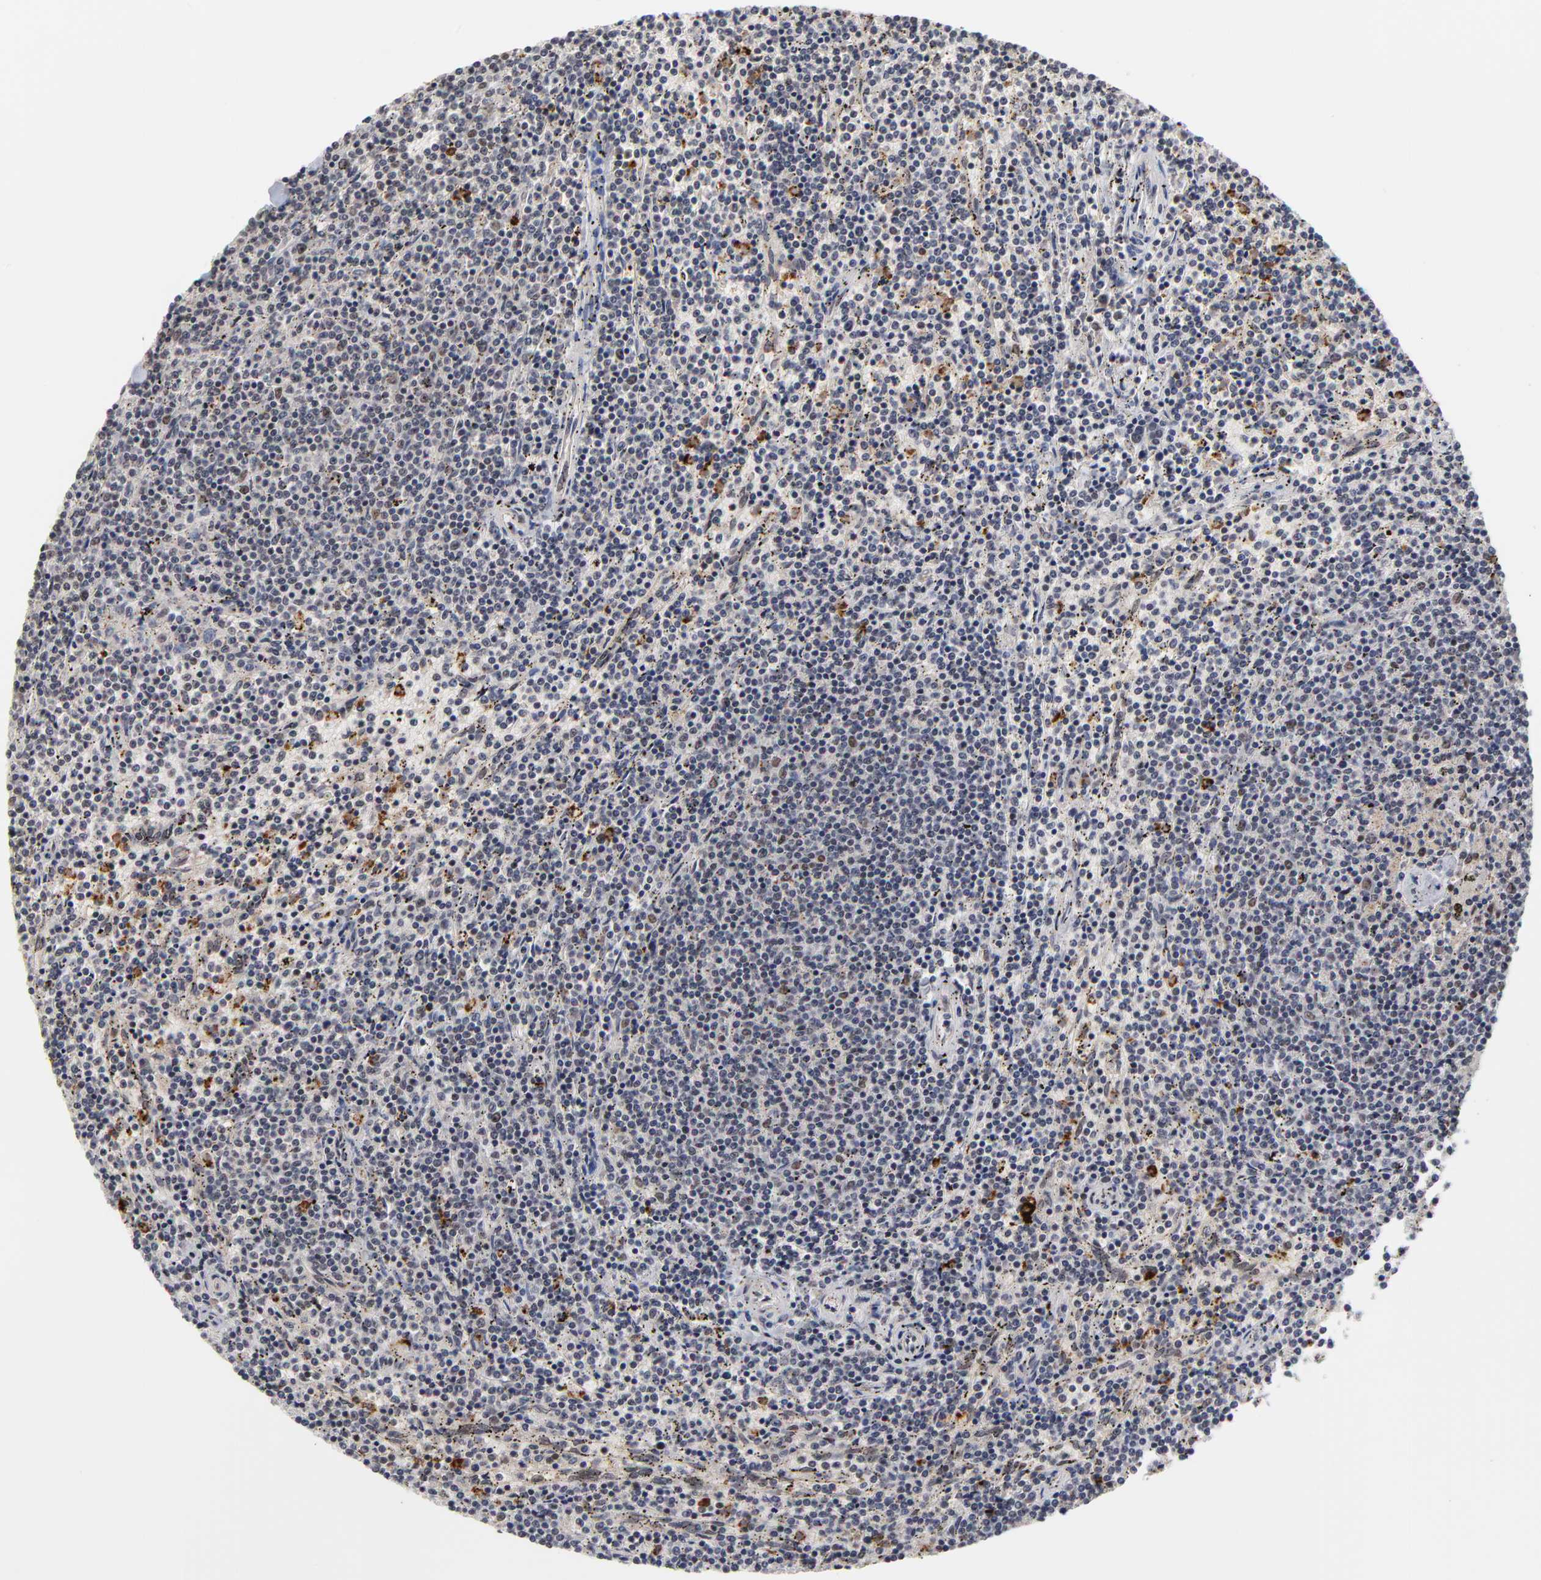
{"staining": {"intensity": "negative", "quantity": "none", "location": "none"}, "tissue": "lymphoma", "cell_type": "Tumor cells", "image_type": "cancer", "snomed": [{"axis": "morphology", "description": "Malignant lymphoma, non-Hodgkin's type, Low grade"}, {"axis": "topography", "description": "Spleen"}], "caption": "IHC photomicrograph of lymphoma stained for a protein (brown), which displays no staining in tumor cells. Brightfield microscopy of immunohistochemistry (IHC) stained with DAB (brown) and hematoxylin (blue), captured at high magnification.", "gene": "ZNF419", "patient": {"sex": "female", "age": 50}}